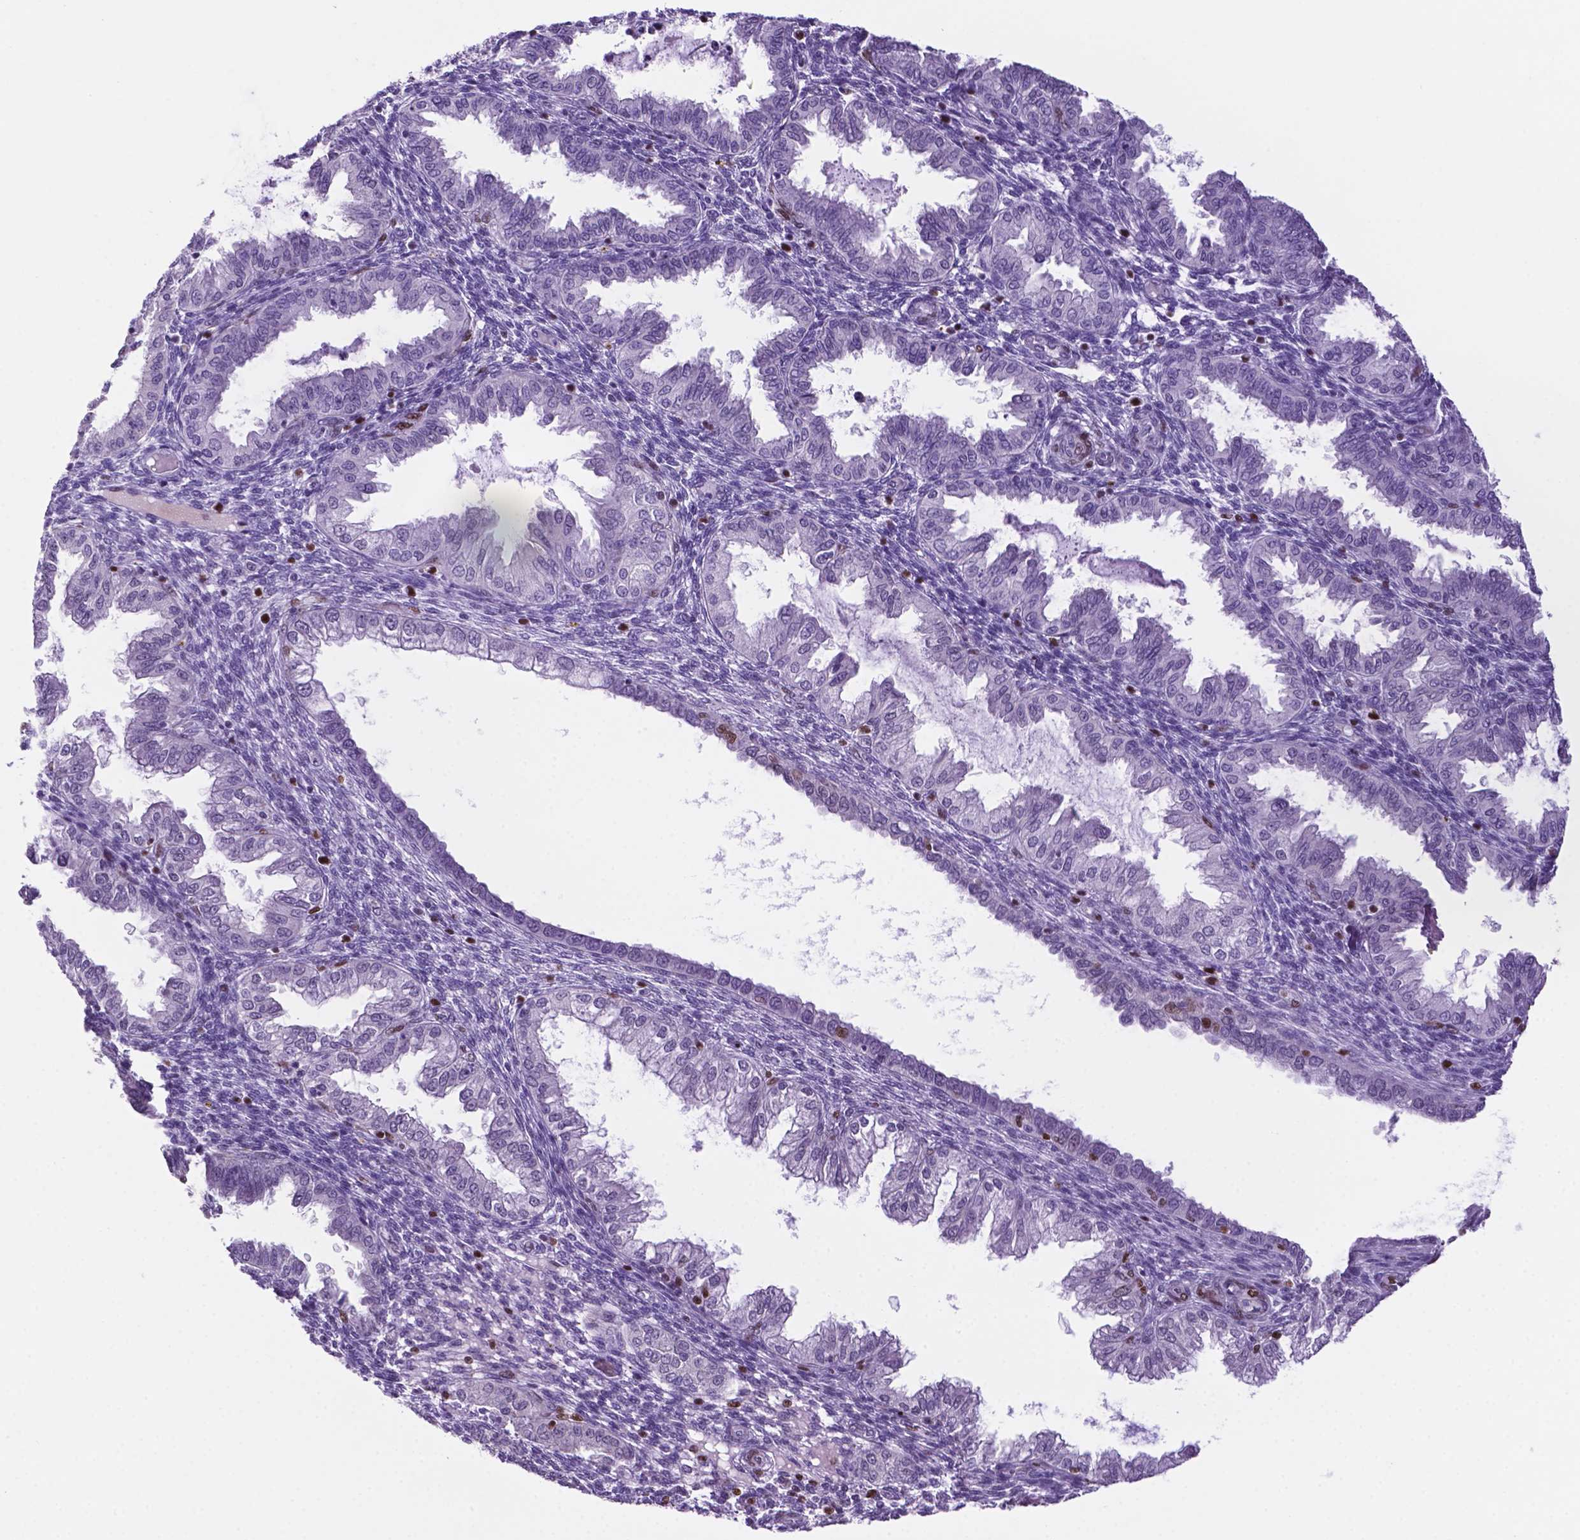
{"staining": {"intensity": "strong", "quantity": "<25%", "location": "nuclear"}, "tissue": "endometrium", "cell_type": "Cells in endometrial stroma", "image_type": "normal", "snomed": [{"axis": "morphology", "description": "Normal tissue, NOS"}, {"axis": "topography", "description": "Endometrium"}], "caption": "Endometrium stained for a protein (brown) displays strong nuclear positive staining in about <25% of cells in endometrial stroma.", "gene": "NCAPH2", "patient": {"sex": "female", "age": 33}}